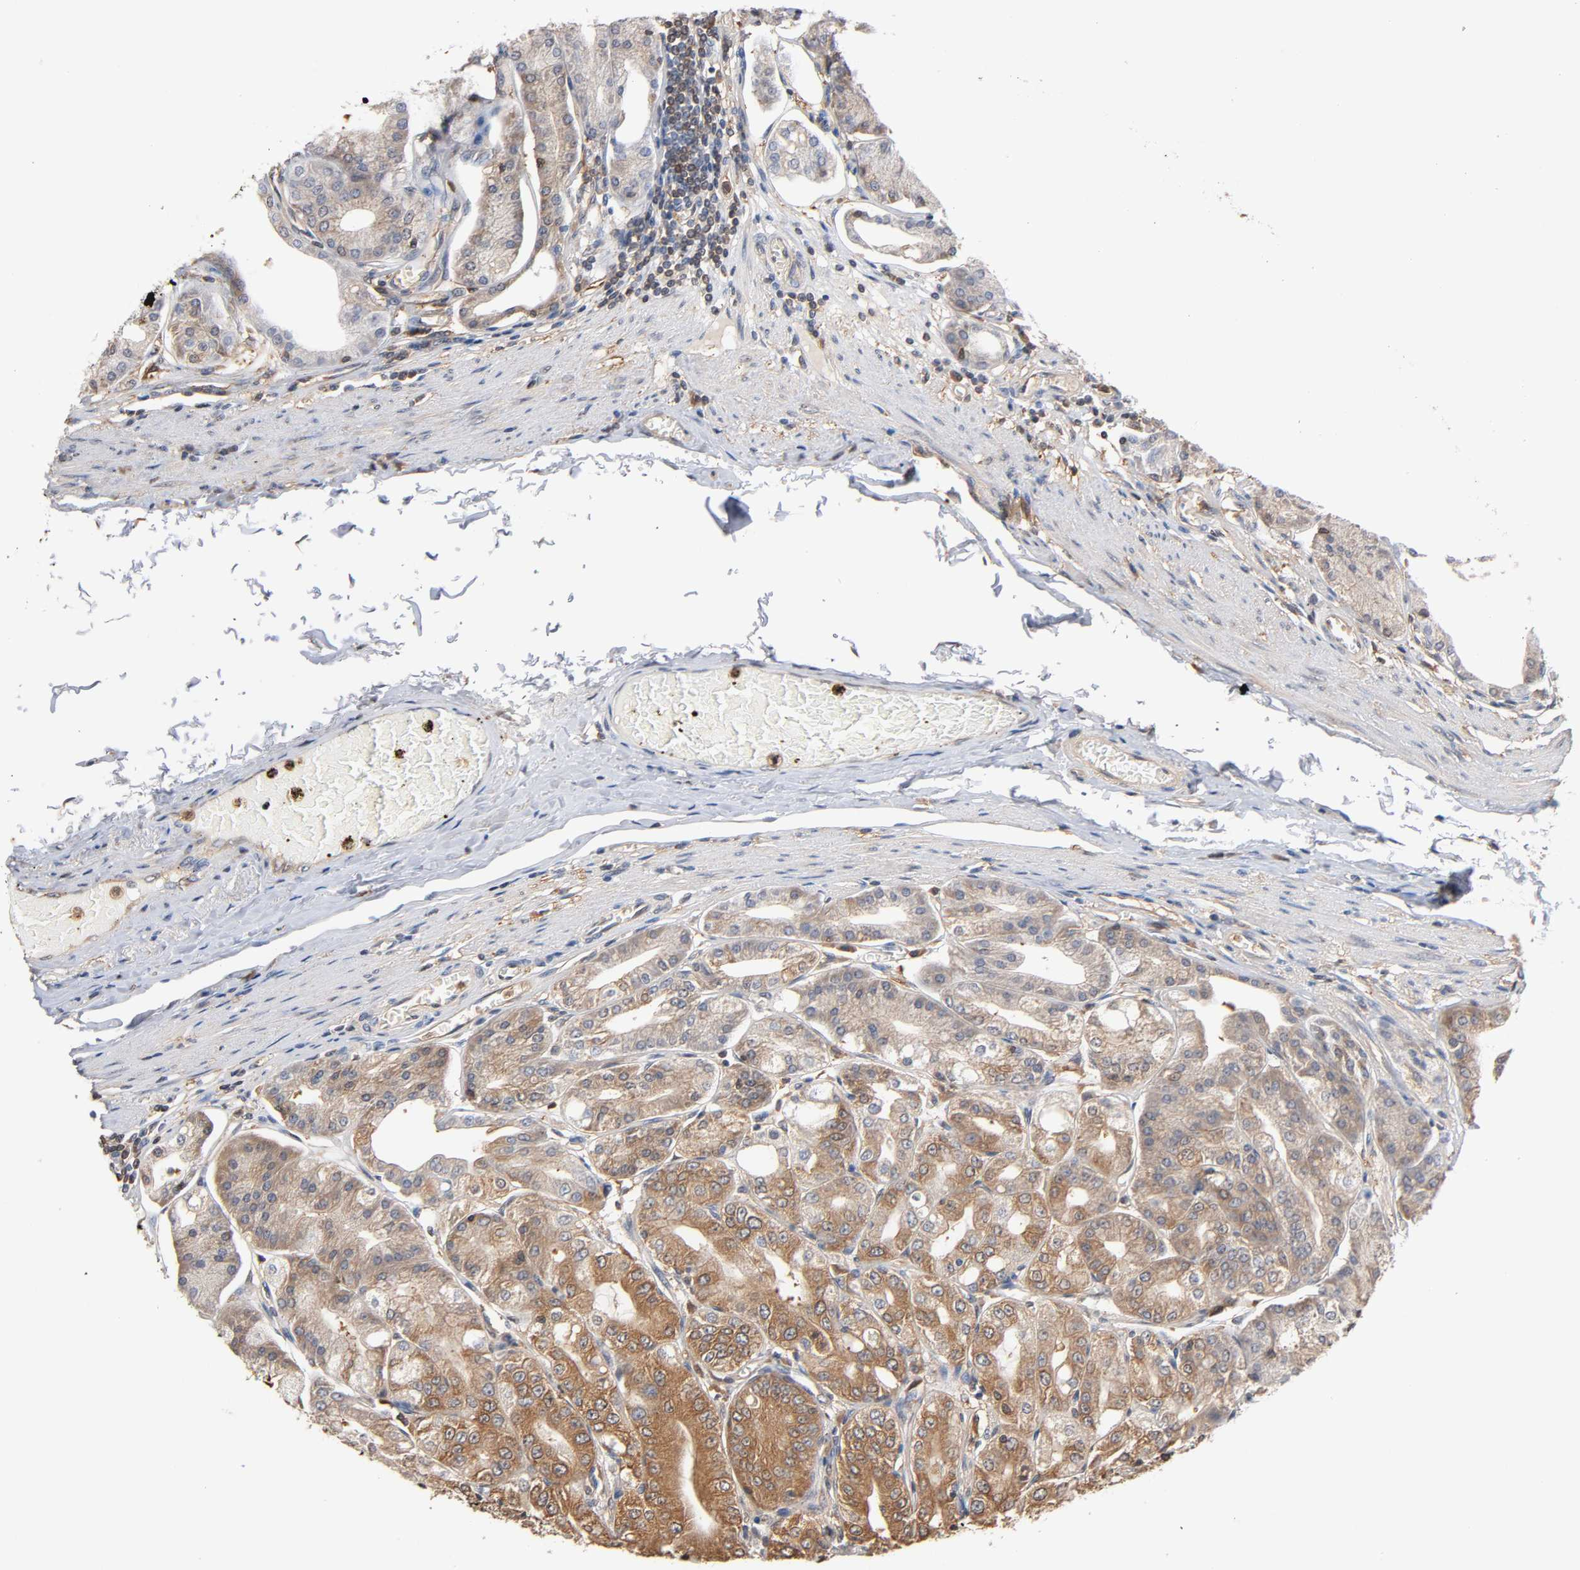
{"staining": {"intensity": "moderate", "quantity": ">75%", "location": "cytoplasmic/membranous"}, "tissue": "stomach", "cell_type": "Glandular cells", "image_type": "normal", "snomed": [{"axis": "morphology", "description": "Normal tissue, NOS"}, {"axis": "topography", "description": "Stomach, lower"}], "caption": "Stomach stained for a protein shows moderate cytoplasmic/membranous positivity in glandular cells. Immunohistochemistry stains the protein in brown and the nuclei are stained blue.", "gene": "ALDOA", "patient": {"sex": "male", "age": 71}}